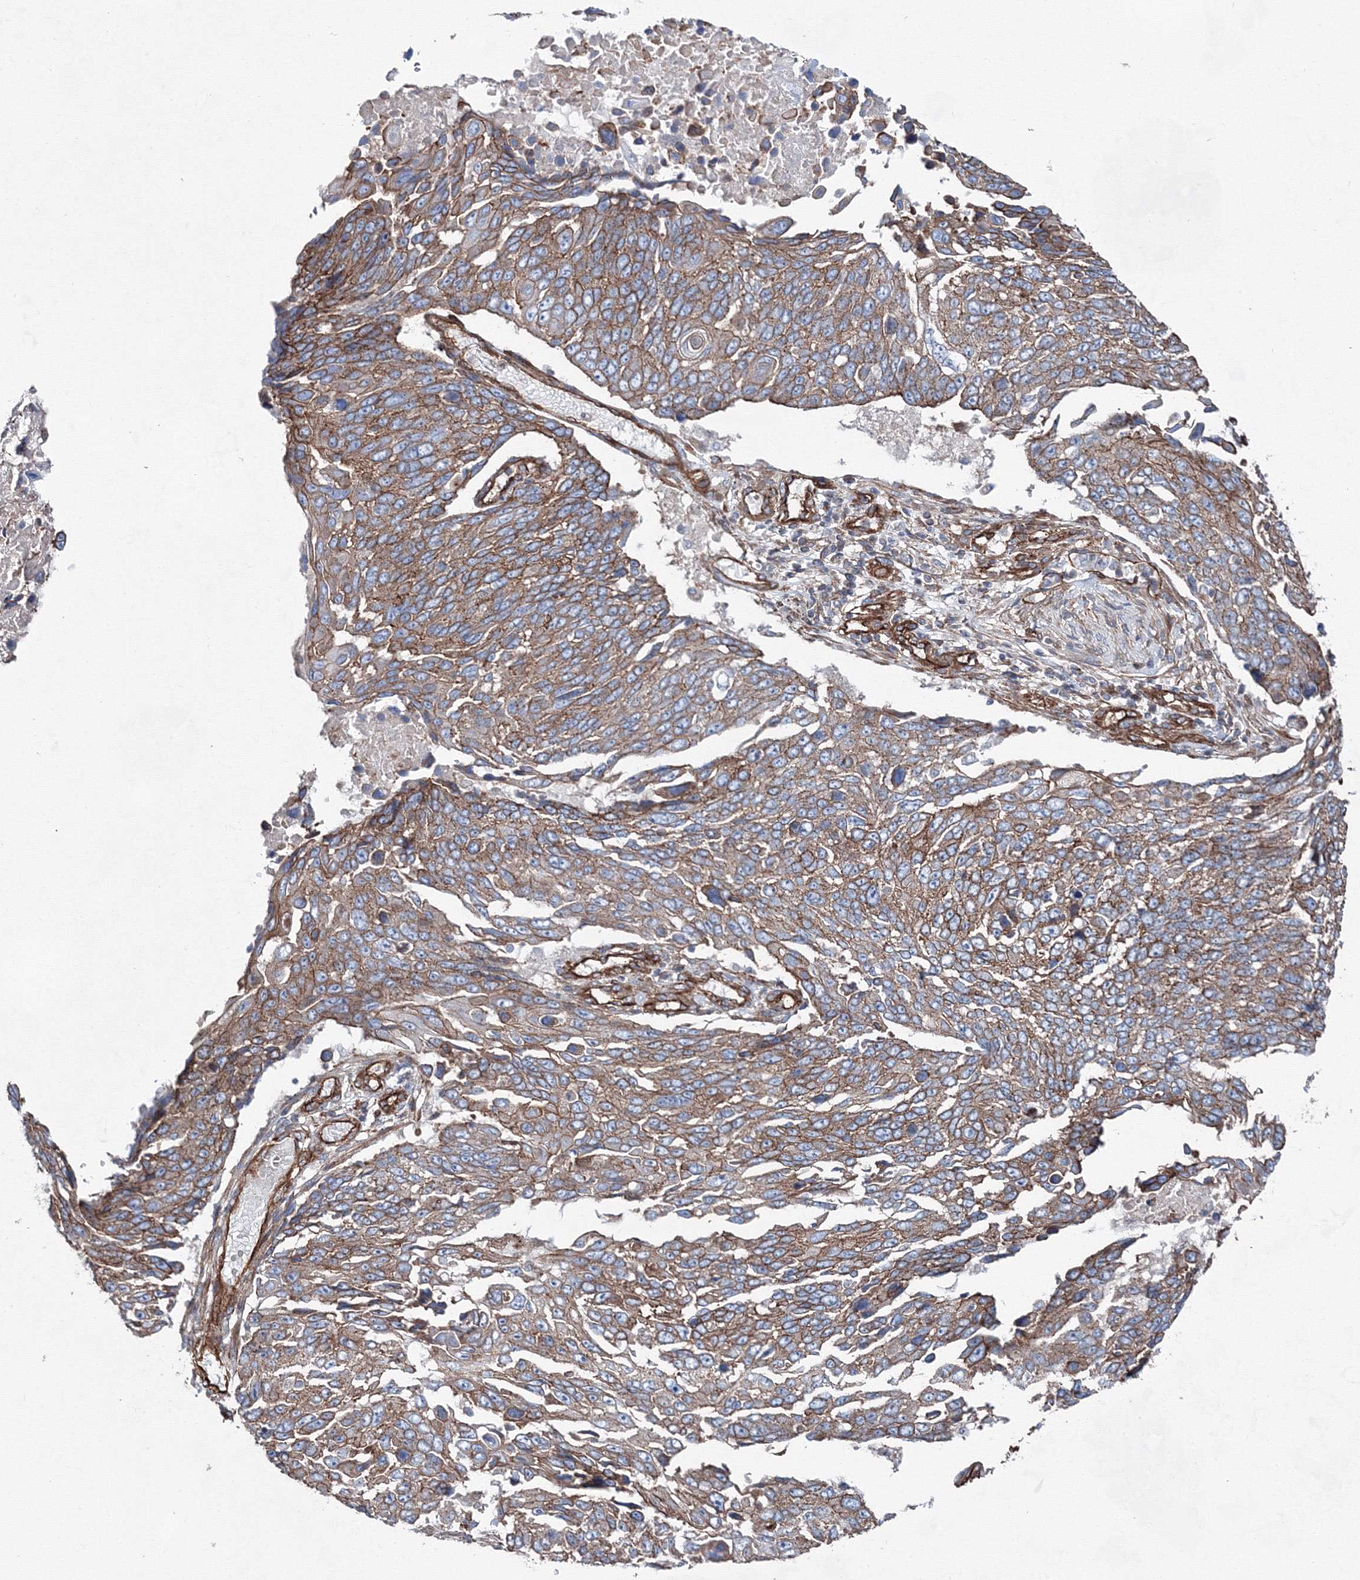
{"staining": {"intensity": "moderate", "quantity": ">75%", "location": "cytoplasmic/membranous"}, "tissue": "lung cancer", "cell_type": "Tumor cells", "image_type": "cancer", "snomed": [{"axis": "morphology", "description": "Squamous cell carcinoma, NOS"}, {"axis": "topography", "description": "Lung"}], "caption": "Human squamous cell carcinoma (lung) stained with a brown dye demonstrates moderate cytoplasmic/membranous positive expression in approximately >75% of tumor cells.", "gene": "ANKRD37", "patient": {"sex": "male", "age": 66}}